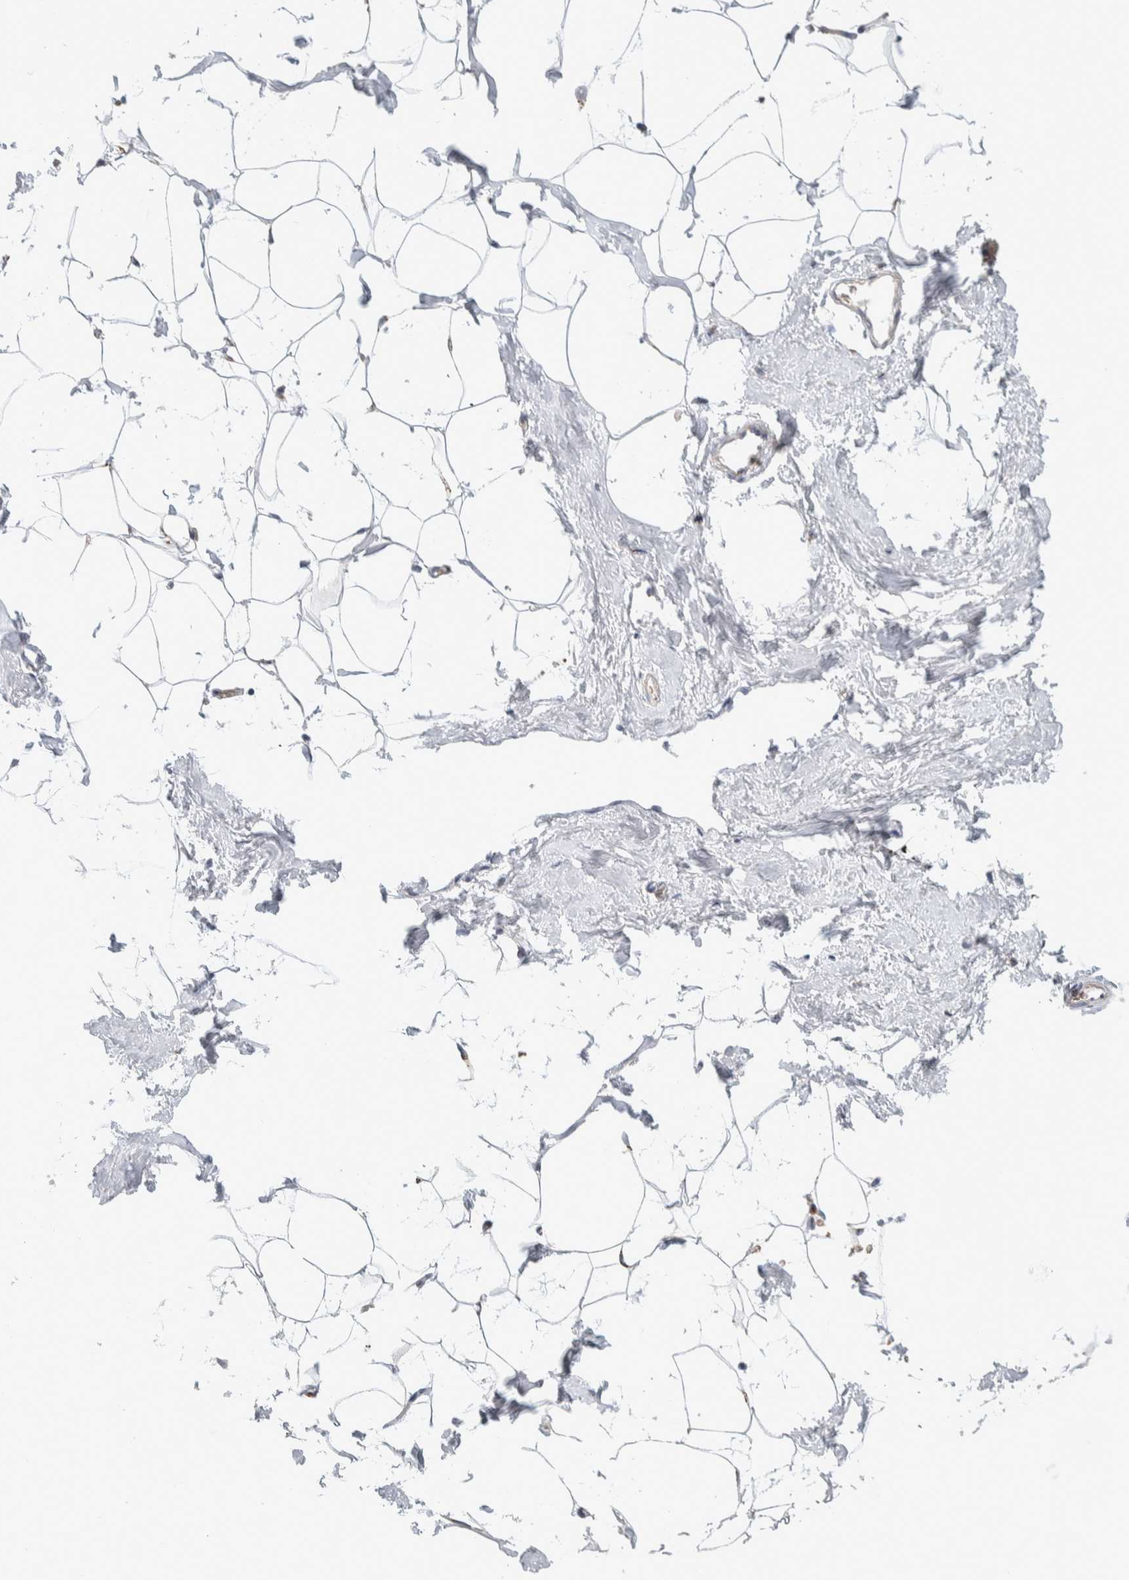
{"staining": {"intensity": "negative", "quantity": "none", "location": "none"}, "tissue": "adipose tissue", "cell_type": "Adipocytes", "image_type": "normal", "snomed": [{"axis": "morphology", "description": "Normal tissue, NOS"}, {"axis": "morphology", "description": "Fibrosis, NOS"}, {"axis": "topography", "description": "Breast"}, {"axis": "topography", "description": "Adipose tissue"}], "caption": "High magnification brightfield microscopy of benign adipose tissue stained with DAB (3,3'-diaminobenzidine) (brown) and counterstained with hematoxylin (blue): adipocytes show no significant expression.", "gene": "SLC38A10", "patient": {"sex": "female", "age": 39}}